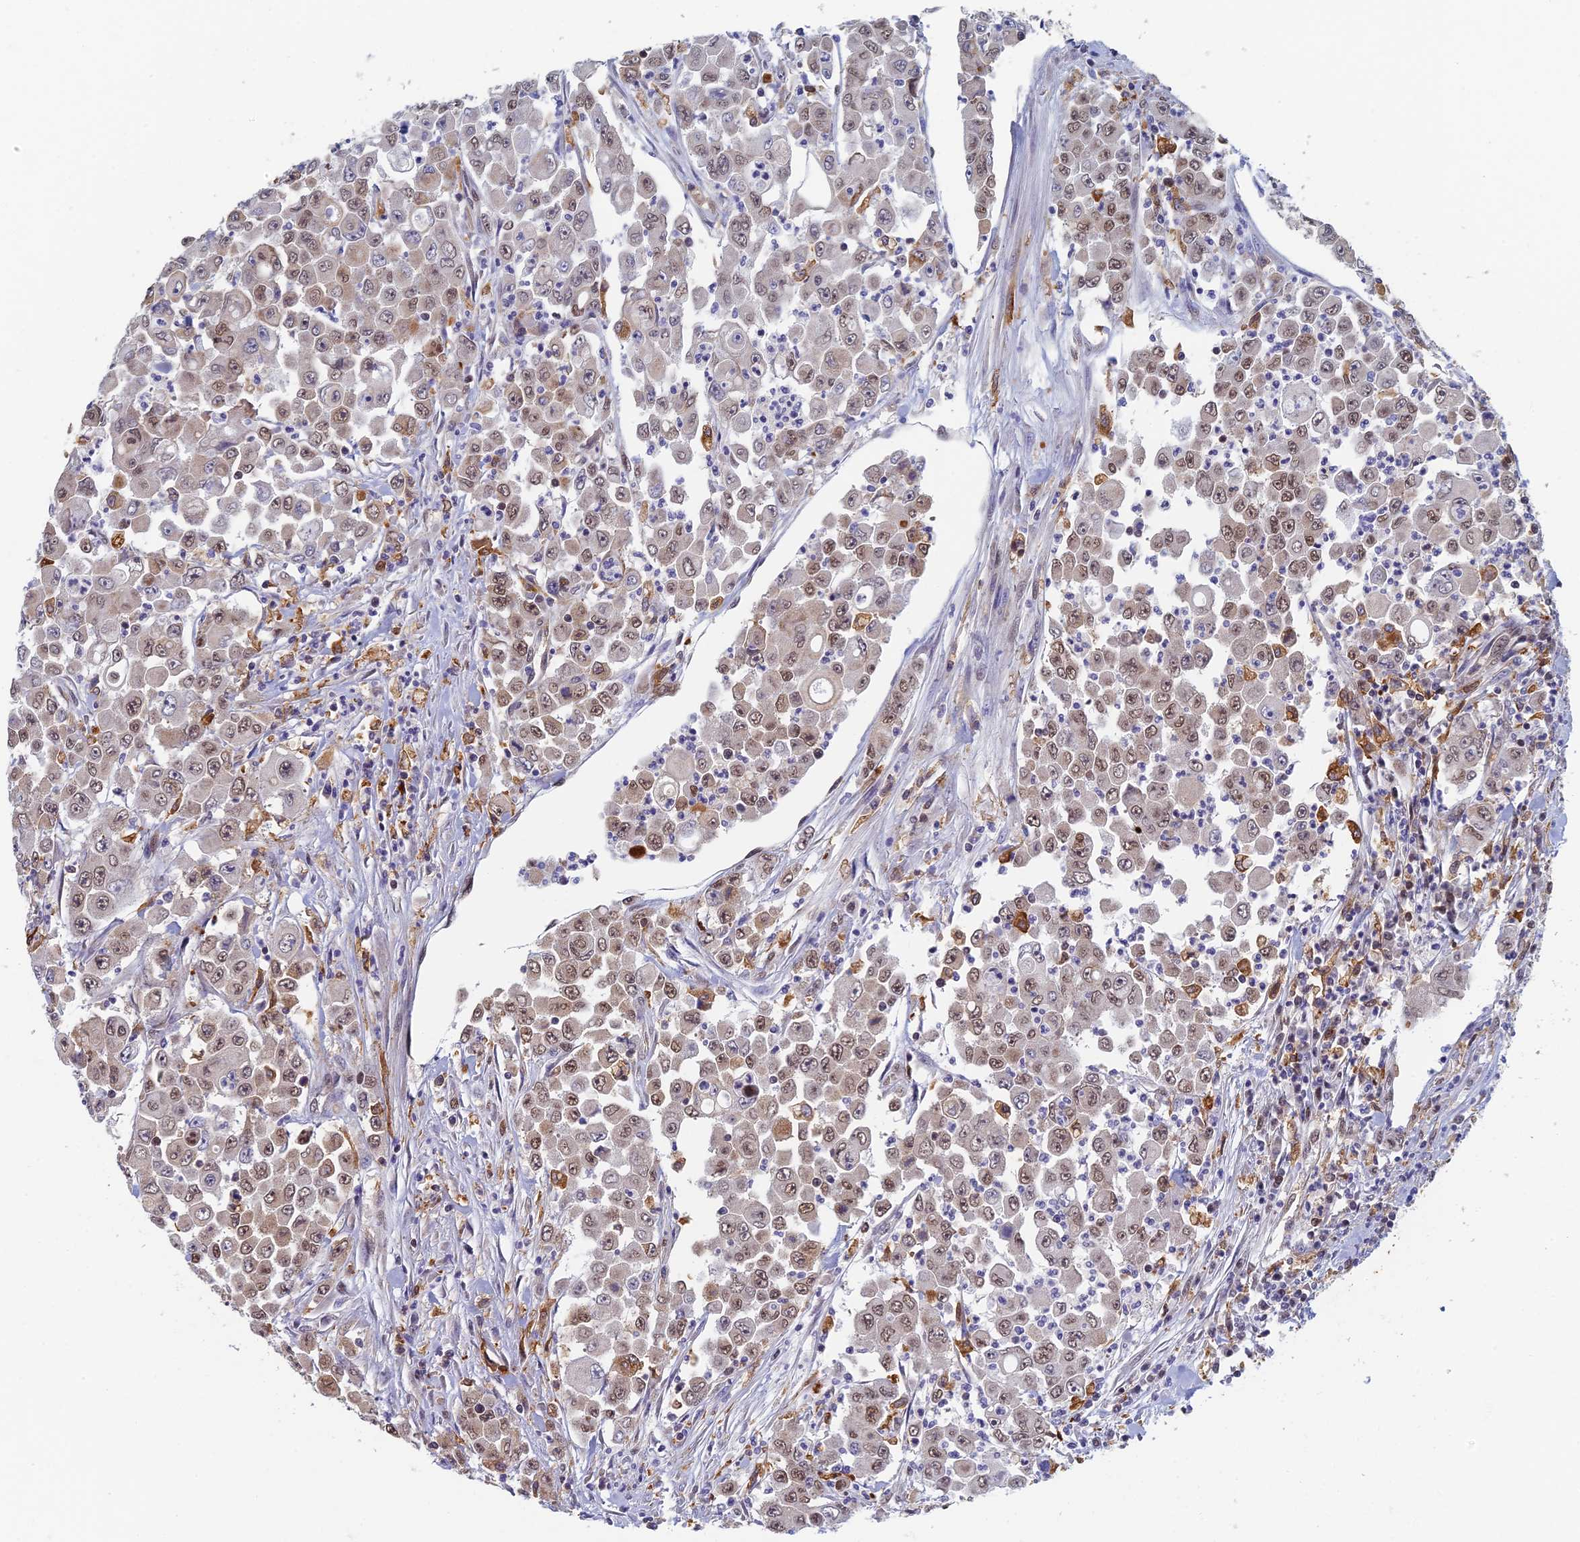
{"staining": {"intensity": "moderate", "quantity": ">75%", "location": "nuclear"}, "tissue": "colorectal cancer", "cell_type": "Tumor cells", "image_type": "cancer", "snomed": [{"axis": "morphology", "description": "Adenocarcinoma, NOS"}, {"axis": "topography", "description": "Colon"}], "caption": "Immunohistochemical staining of colorectal cancer exhibits medium levels of moderate nuclear expression in approximately >75% of tumor cells.", "gene": "GPATCH1", "patient": {"sex": "male", "age": 51}}